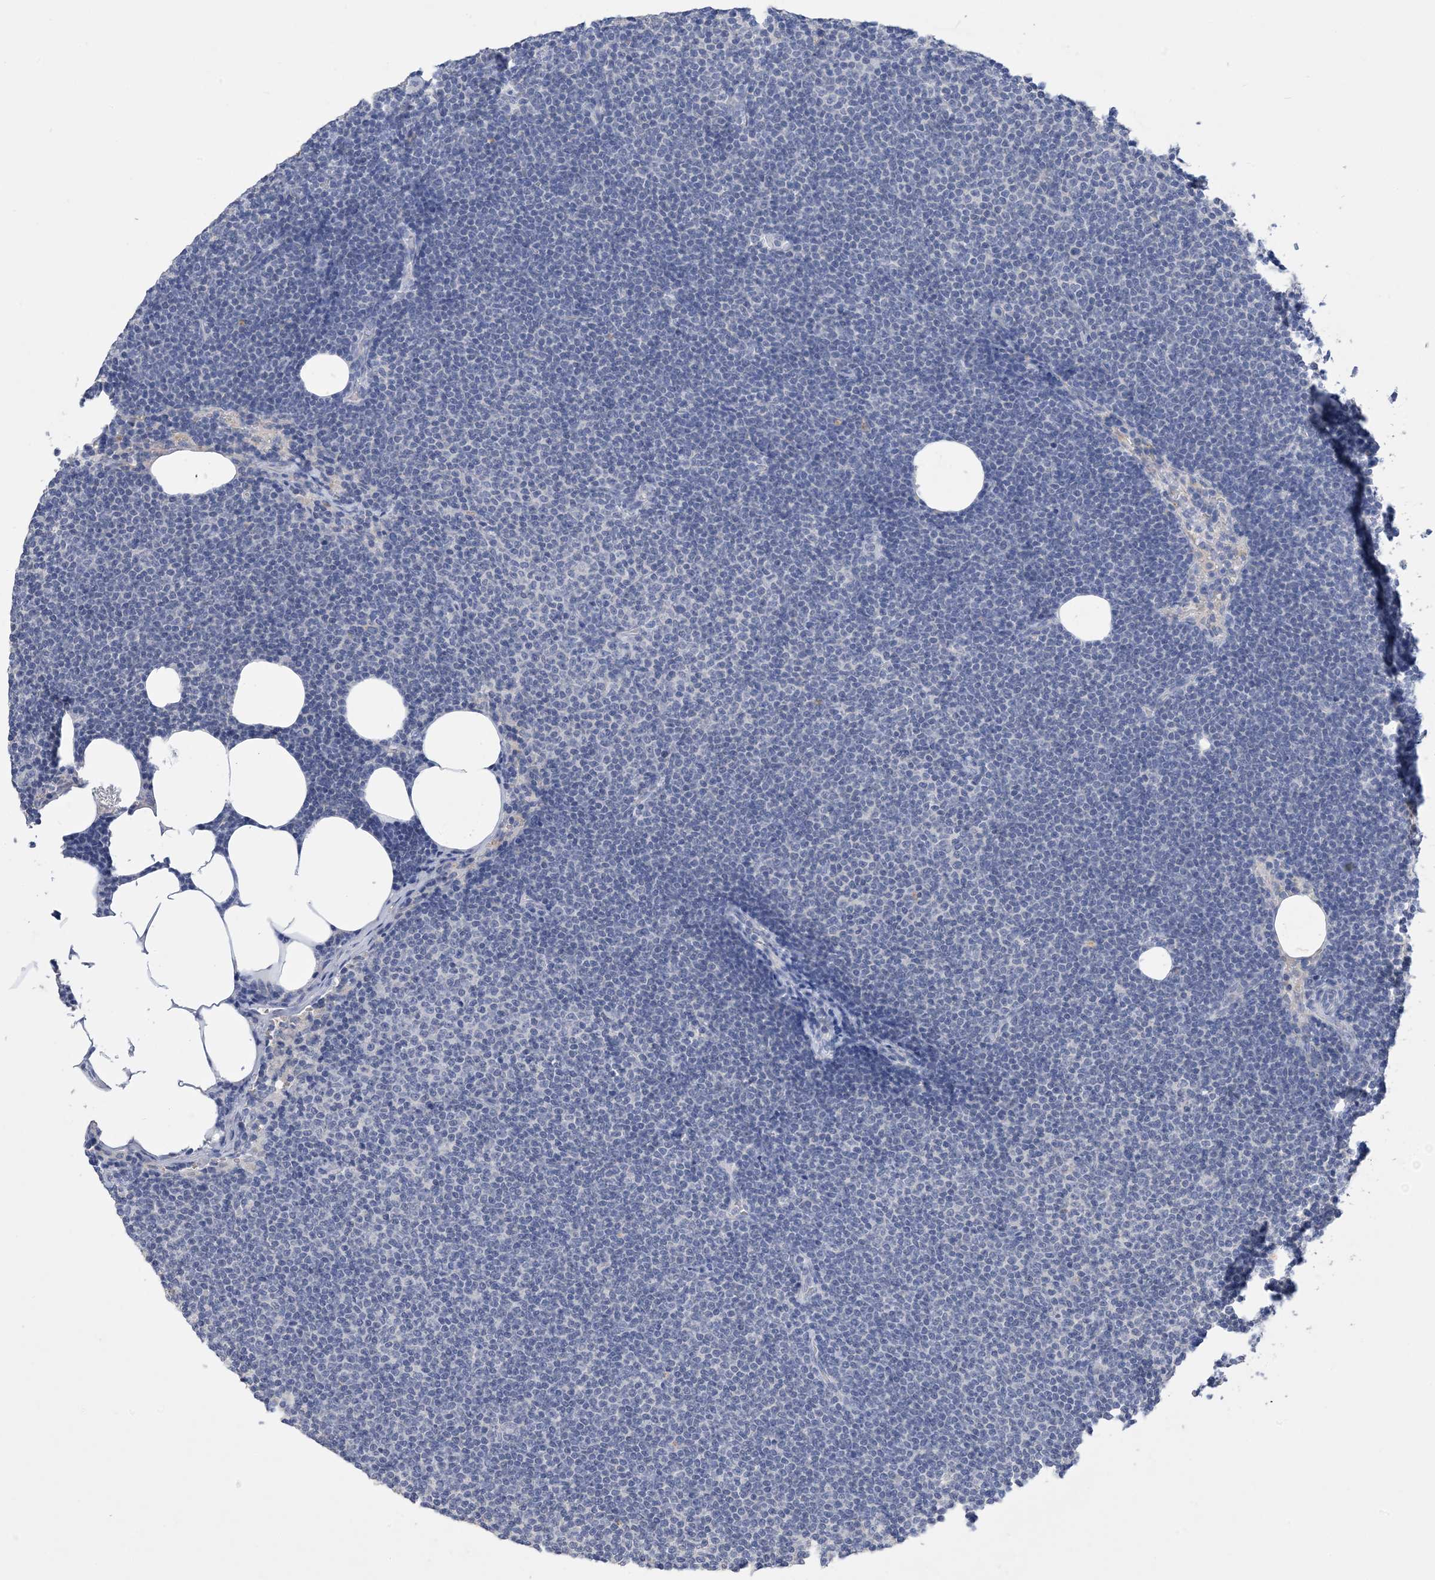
{"staining": {"intensity": "negative", "quantity": "none", "location": "none"}, "tissue": "lymphoma", "cell_type": "Tumor cells", "image_type": "cancer", "snomed": [{"axis": "morphology", "description": "Malignant lymphoma, non-Hodgkin's type, Low grade"}, {"axis": "topography", "description": "Lymph node"}], "caption": "Human low-grade malignant lymphoma, non-Hodgkin's type stained for a protein using immunohistochemistry reveals no expression in tumor cells.", "gene": "DSC3", "patient": {"sex": "female", "age": 53}}